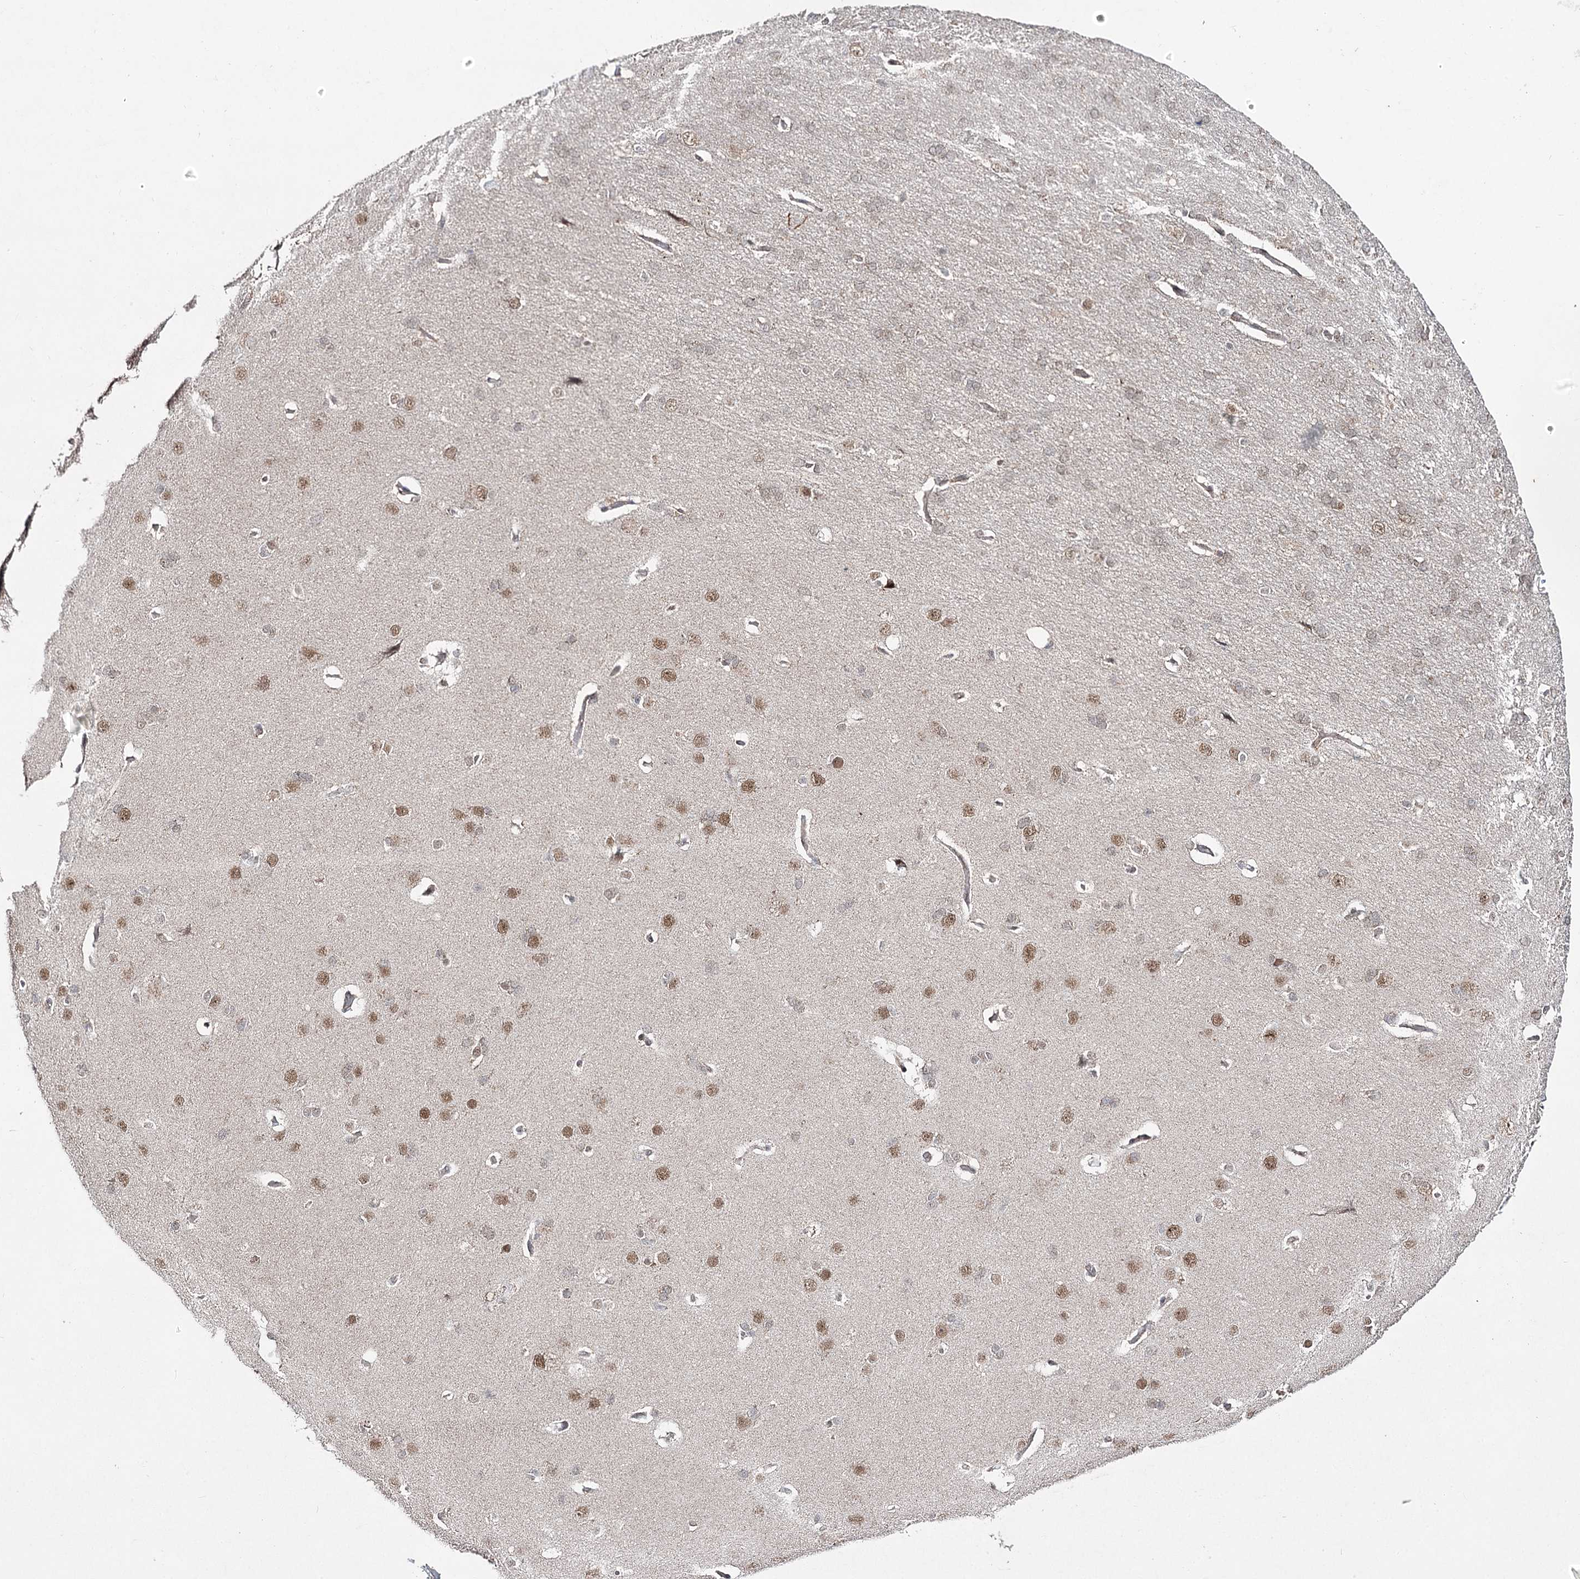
{"staining": {"intensity": "weak", "quantity": "25%-75%", "location": "cytoplasmic/membranous"}, "tissue": "cerebral cortex", "cell_type": "Endothelial cells", "image_type": "normal", "snomed": [{"axis": "morphology", "description": "Normal tissue, NOS"}, {"axis": "topography", "description": "Cerebral cortex"}], "caption": "Cerebral cortex stained with a brown dye exhibits weak cytoplasmic/membranous positive staining in approximately 25%-75% of endothelial cells.", "gene": "SLC4A1AP", "patient": {"sex": "male", "age": 62}}